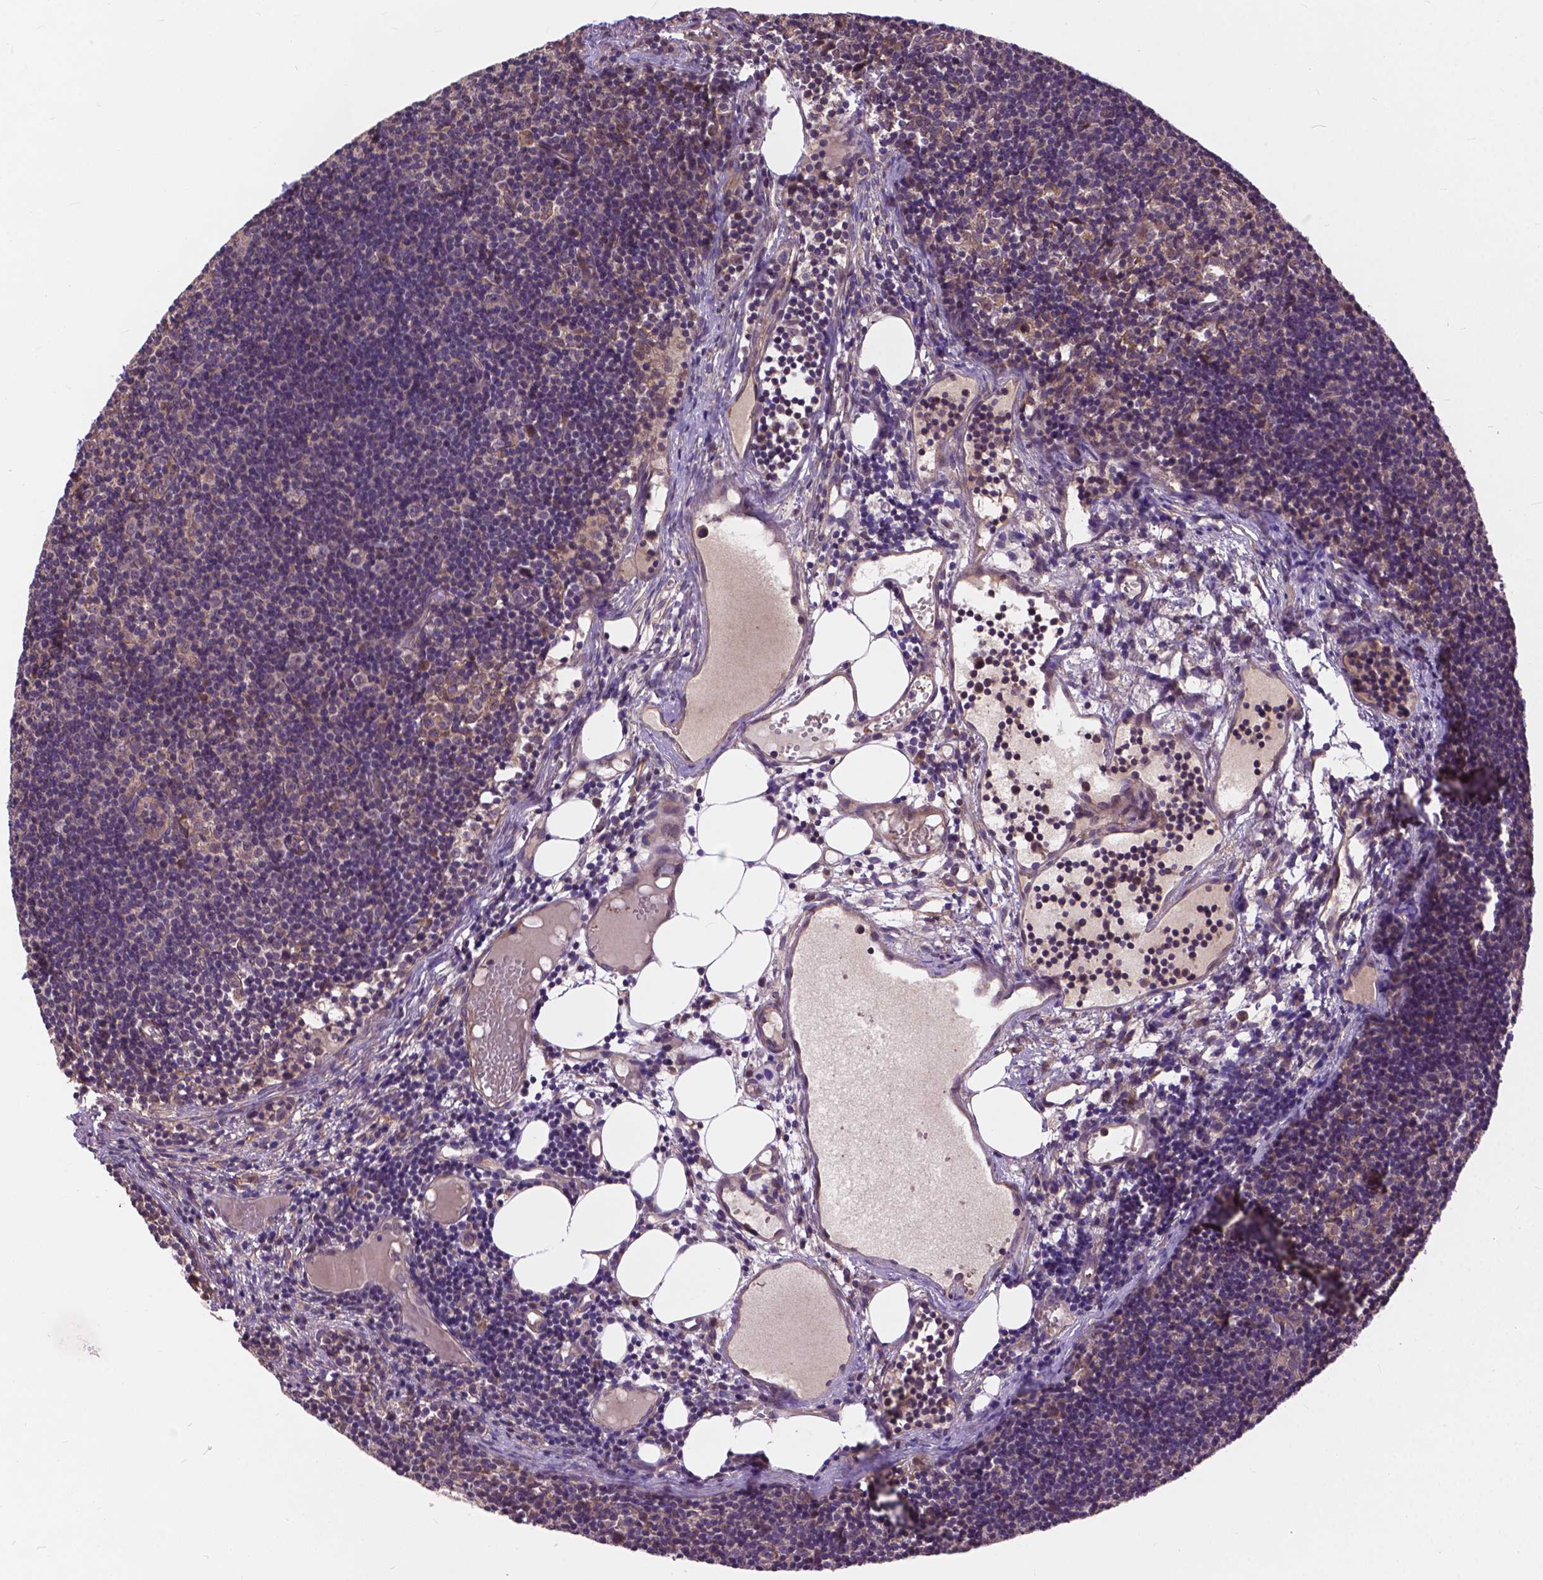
{"staining": {"intensity": "moderate", "quantity": ">75%", "location": "cytoplasmic/membranous"}, "tissue": "lymph node", "cell_type": "Germinal center cells", "image_type": "normal", "snomed": [{"axis": "morphology", "description": "Normal tissue, NOS"}, {"axis": "topography", "description": "Lymph node"}], "caption": "A medium amount of moderate cytoplasmic/membranous expression is identified in approximately >75% of germinal center cells in benign lymph node. Ihc stains the protein of interest in brown and the nuclei are stained blue.", "gene": "ZNF616", "patient": {"sex": "female", "age": 41}}